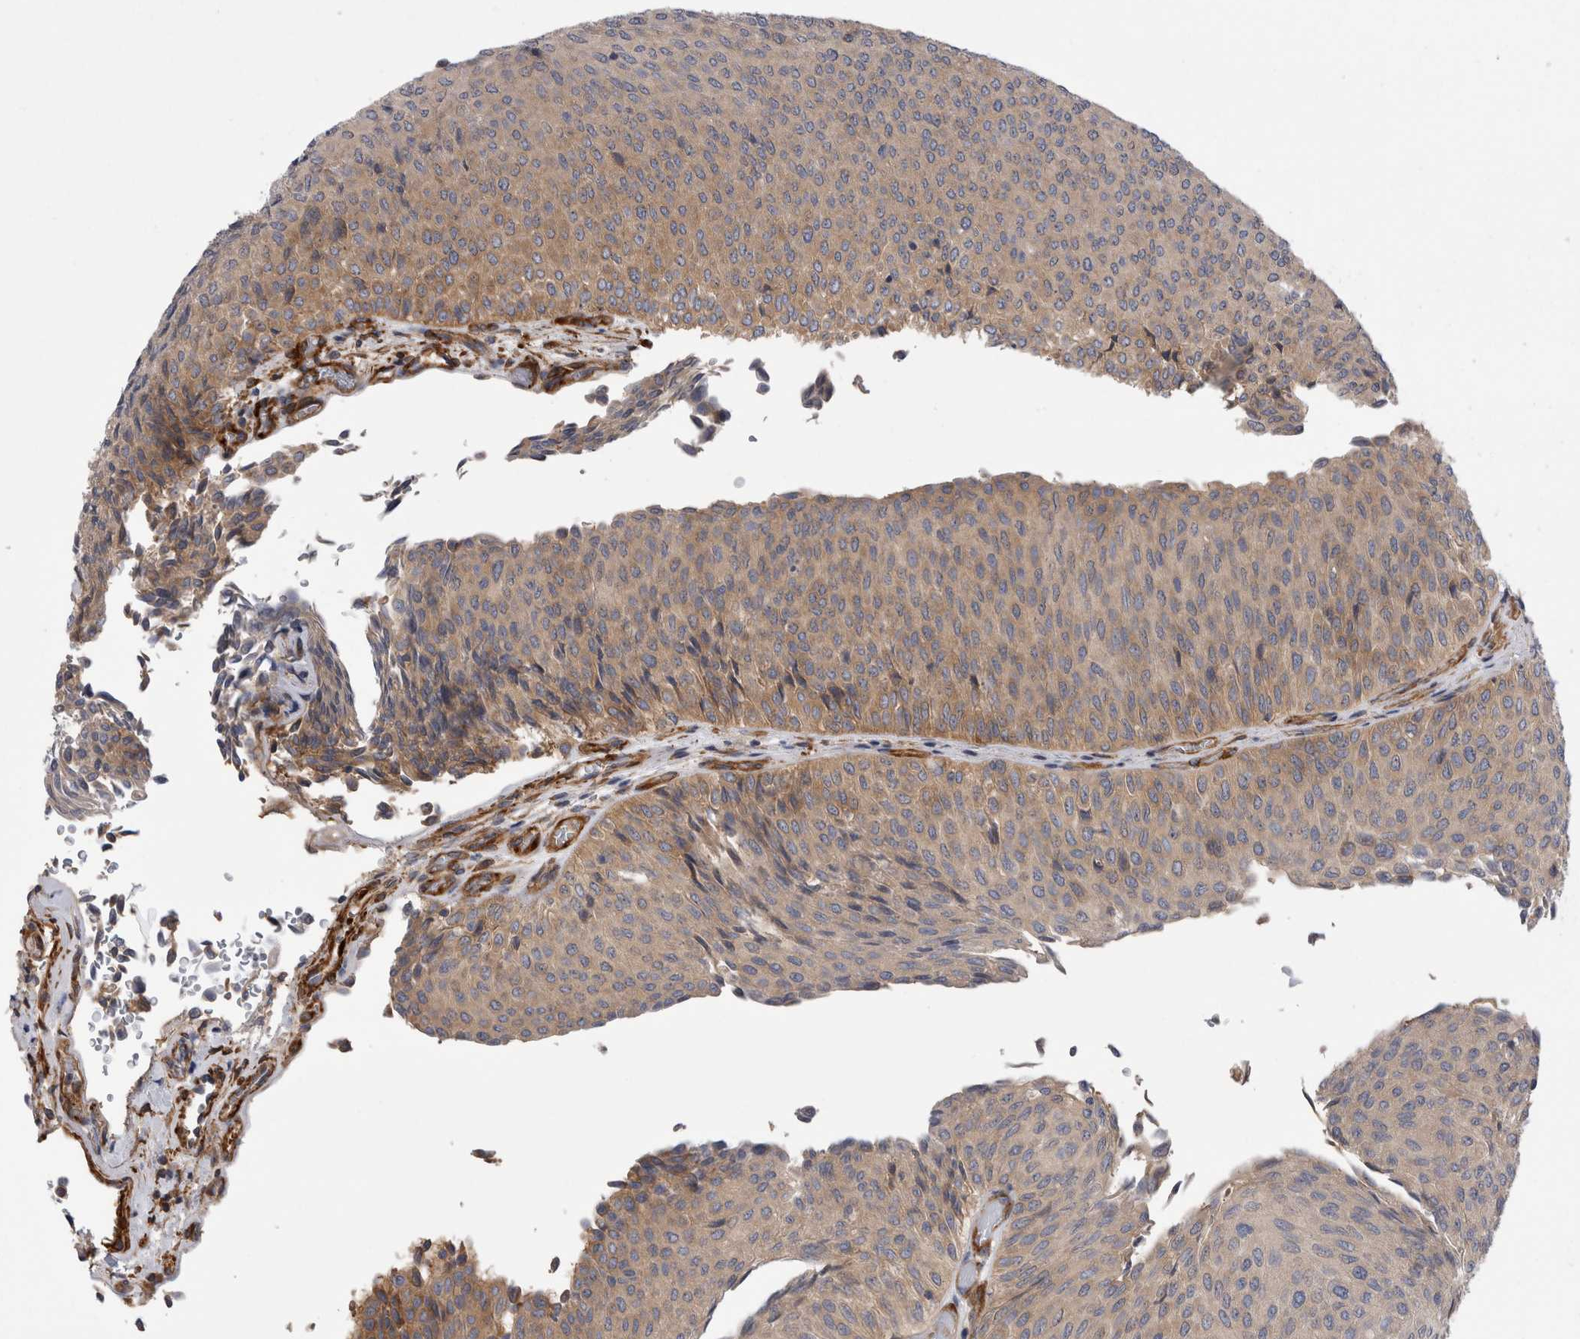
{"staining": {"intensity": "weak", "quantity": ">75%", "location": "cytoplasmic/membranous"}, "tissue": "urothelial cancer", "cell_type": "Tumor cells", "image_type": "cancer", "snomed": [{"axis": "morphology", "description": "Urothelial carcinoma, Low grade"}, {"axis": "topography", "description": "Urinary bladder"}], "caption": "The micrograph shows staining of urothelial cancer, revealing weak cytoplasmic/membranous protein staining (brown color) within tumor cells.", "gene": "EPRS1", "patient": {"sex": "male", "age": 78}}